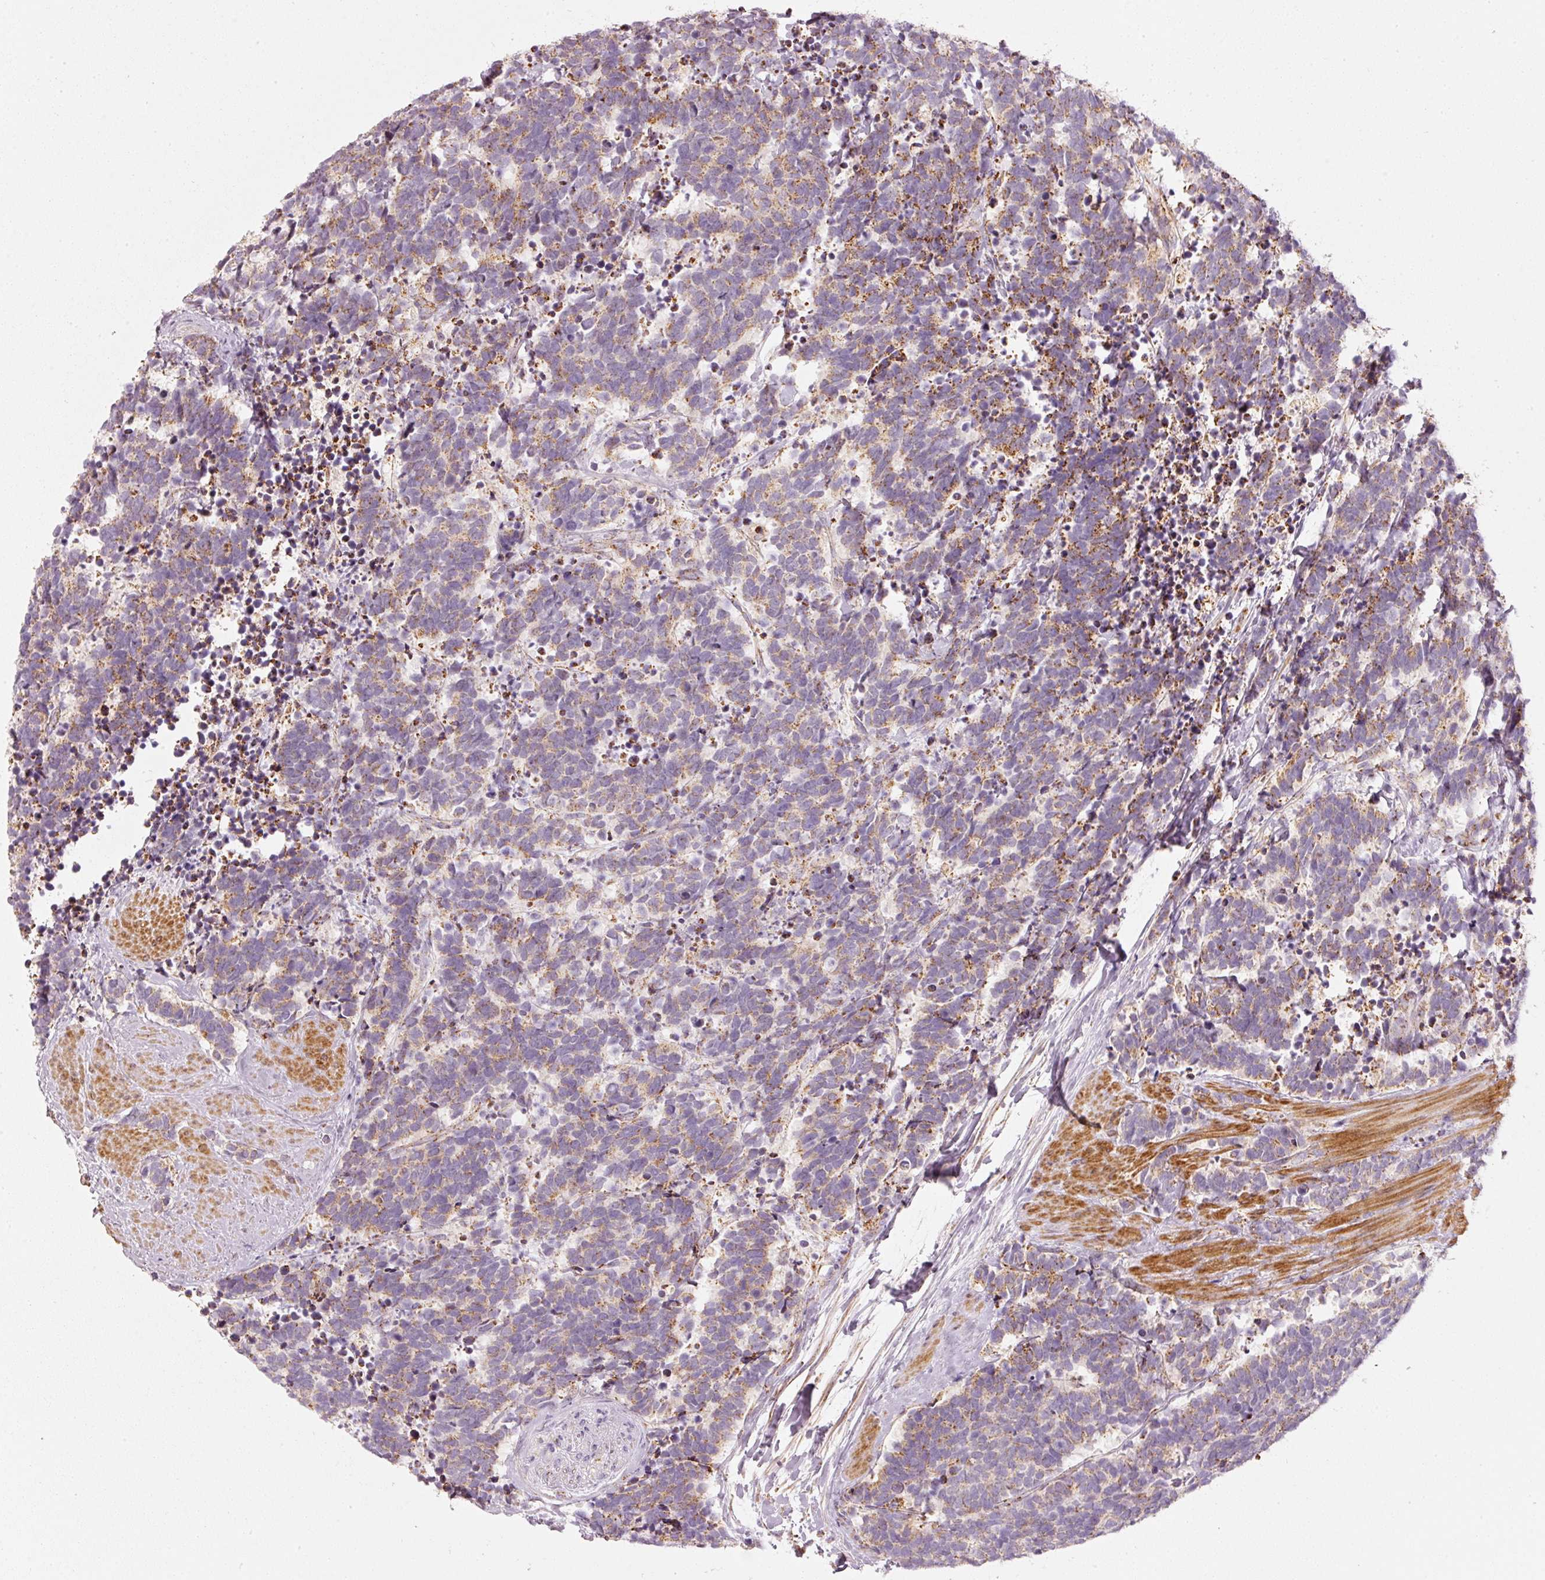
{"staining": {"intensity": "moderate", "quantity": "25%-75%", "location": "cytoplasmic/membranous"}, "tissue": "carcinoid", "cell_type": "Tumor cells", "image_type": "cancer", "snomed": [{"axis": "morphology", "description": "Carcinoma, NOS"}, {"axis": "morphology", "description": "Carcinoid, malignant, NOS"}, {"axis": "topography", "description": "Prostate"}], "caption": "An immunohistochemistry (IHC) image of tumor tissue is shown. Protein staining in brown shows moderate cytoplasmic/membranous positivity in carcinoma within tumor cells. Immunohistochemistry (ihc) stains the protein of interest in brown and the nuclei are stained blue.", "gene": "C17orf98", "patient": {"sex": "male", "age": 57}}